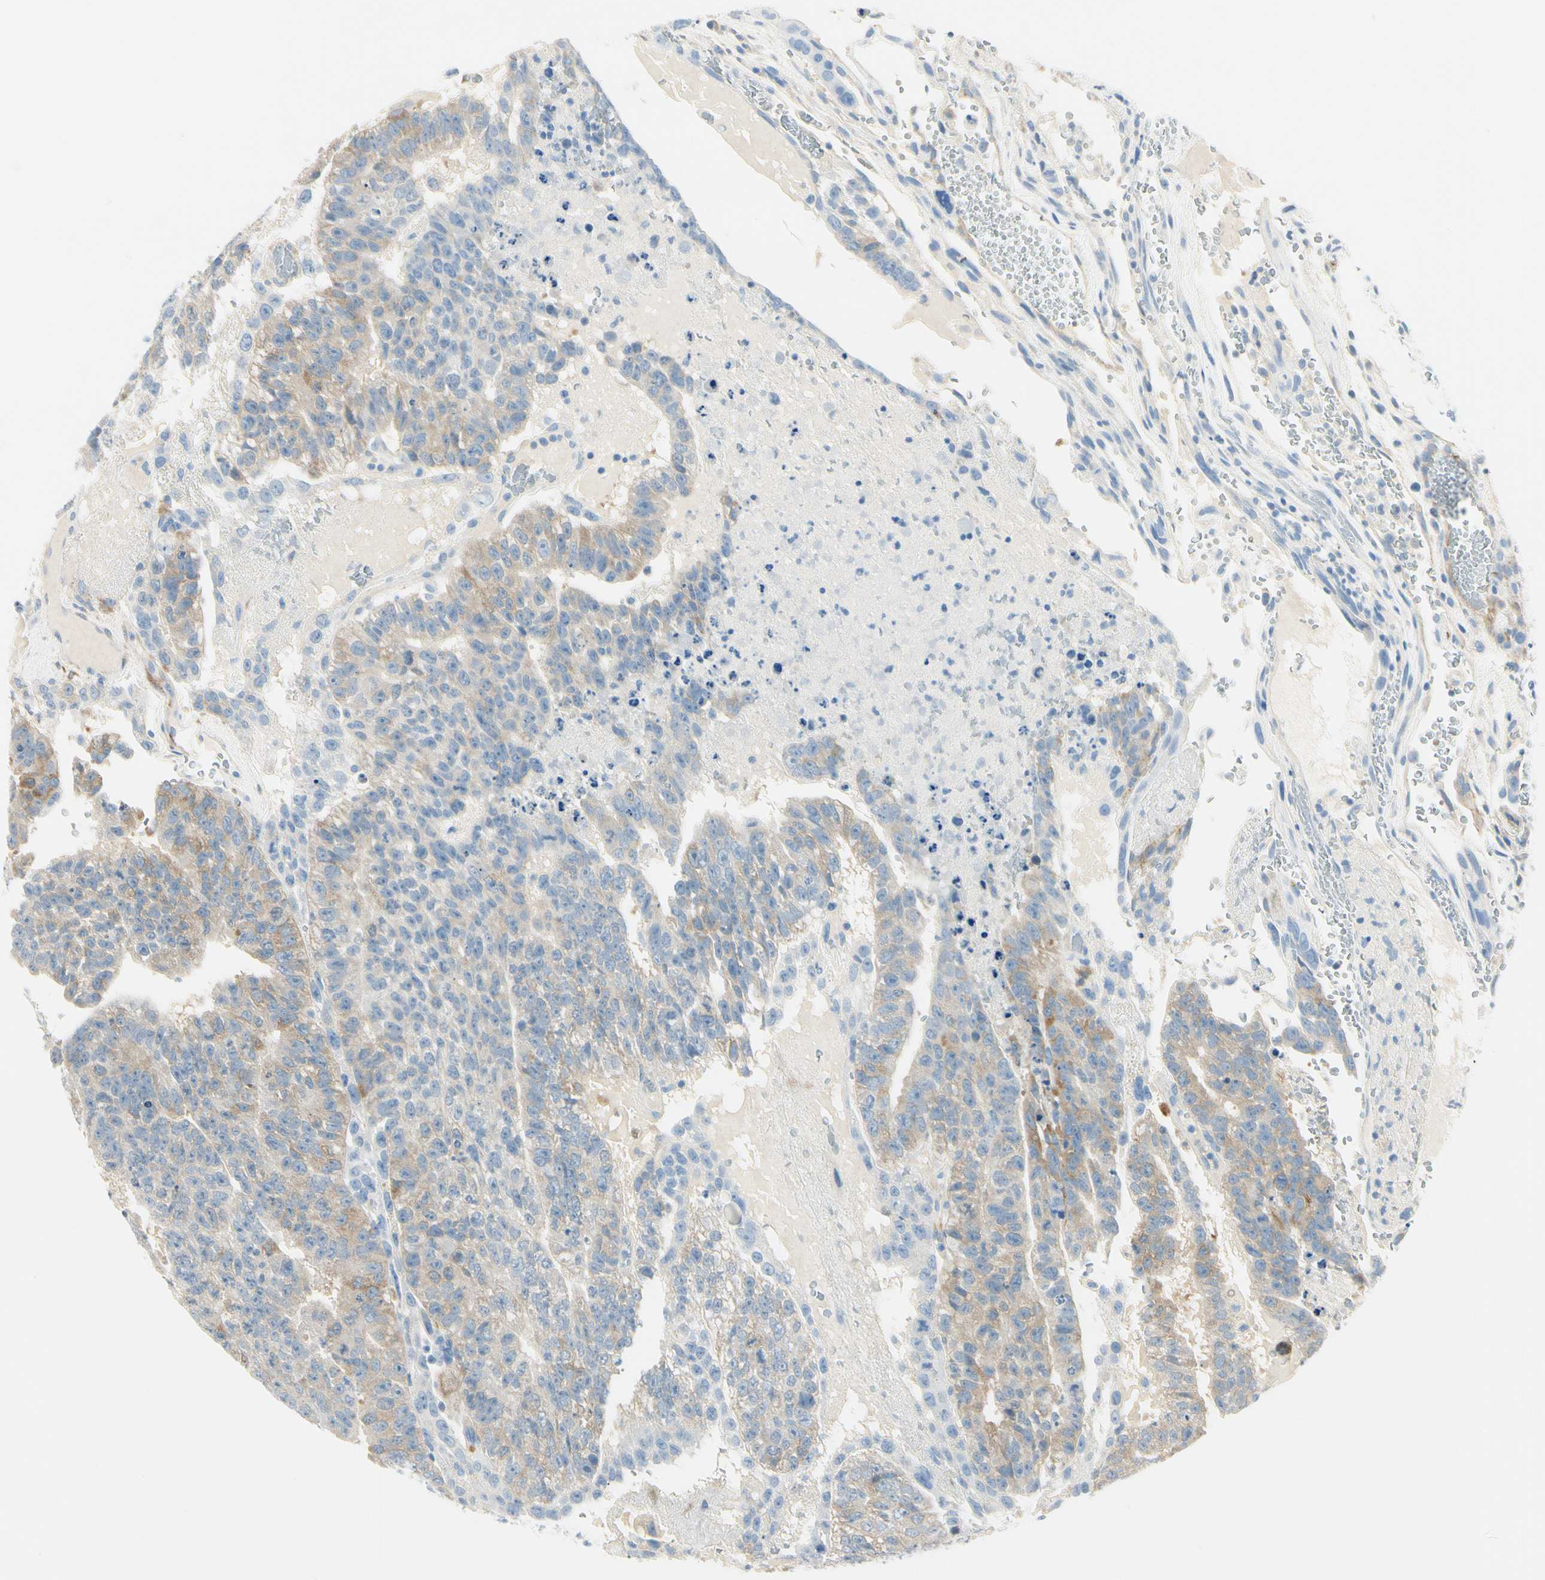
{"staining": {"intensity": "moderate", "quantity": "<25%", "location": "cytoplasmic/membranous"}, "tissue": "testis cancer", "cell_type": "Tumor cells", "image_type": "cancer", "snomed": [{"axis": "morphology", "description": "Seminoma, NOS"}, {"axis": "morphology", "description": "Carcinoma, Embryonal, NOS"}, {"axis": "topography", "description": "Testis"}], "caption": "Immunohistochemistry (DAB) staining of testis cancer exhibits moderate cytoplasmic/membranous protein expression in about <25% of tumor cells. (Stains: DAB (3,3'-diaminobenzidine) in brown, nuclei in blue, Microscopy: brightfield microscopy at high magnification).", "gene": "AMPH", "patient": {"sex": "male", "age": 52}}